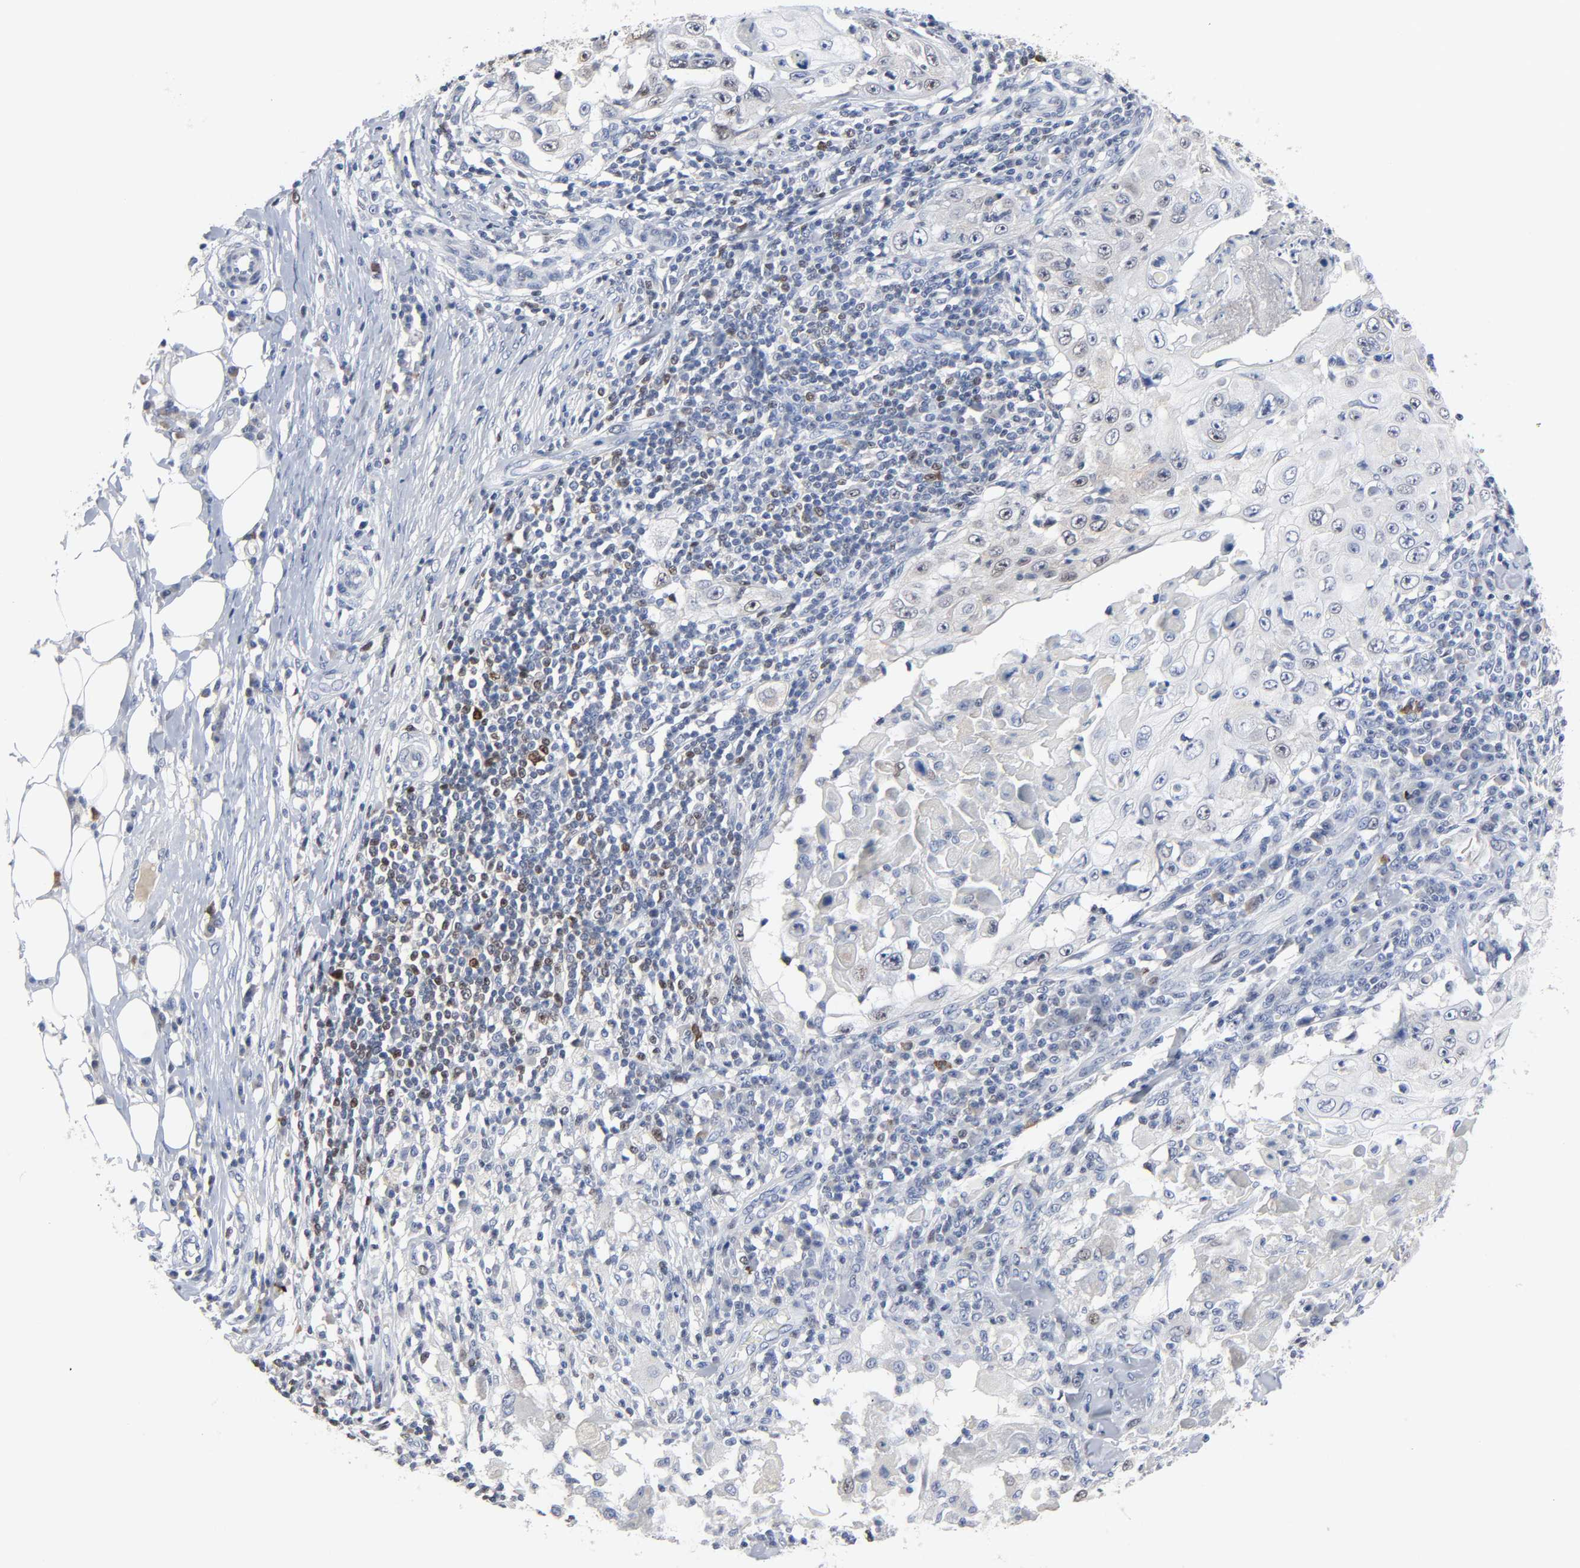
{"staining": {"intensity": "negative", "quantity": "none", "location": "none"}, "tissue": "skin cancer", "cell_type": "Tumor cells", "image_type": "cancer", "snomed": [{"axis": "morphology", "description": "Squamous cell carcinoma, NOS"}, {"axis": "topography", "description": "Skin"}], "caption": "Tumor cells are negative for protein expression in human skin cancer.", "gene": "WEE1", "patient": {"sex": "male", "age": 86}}